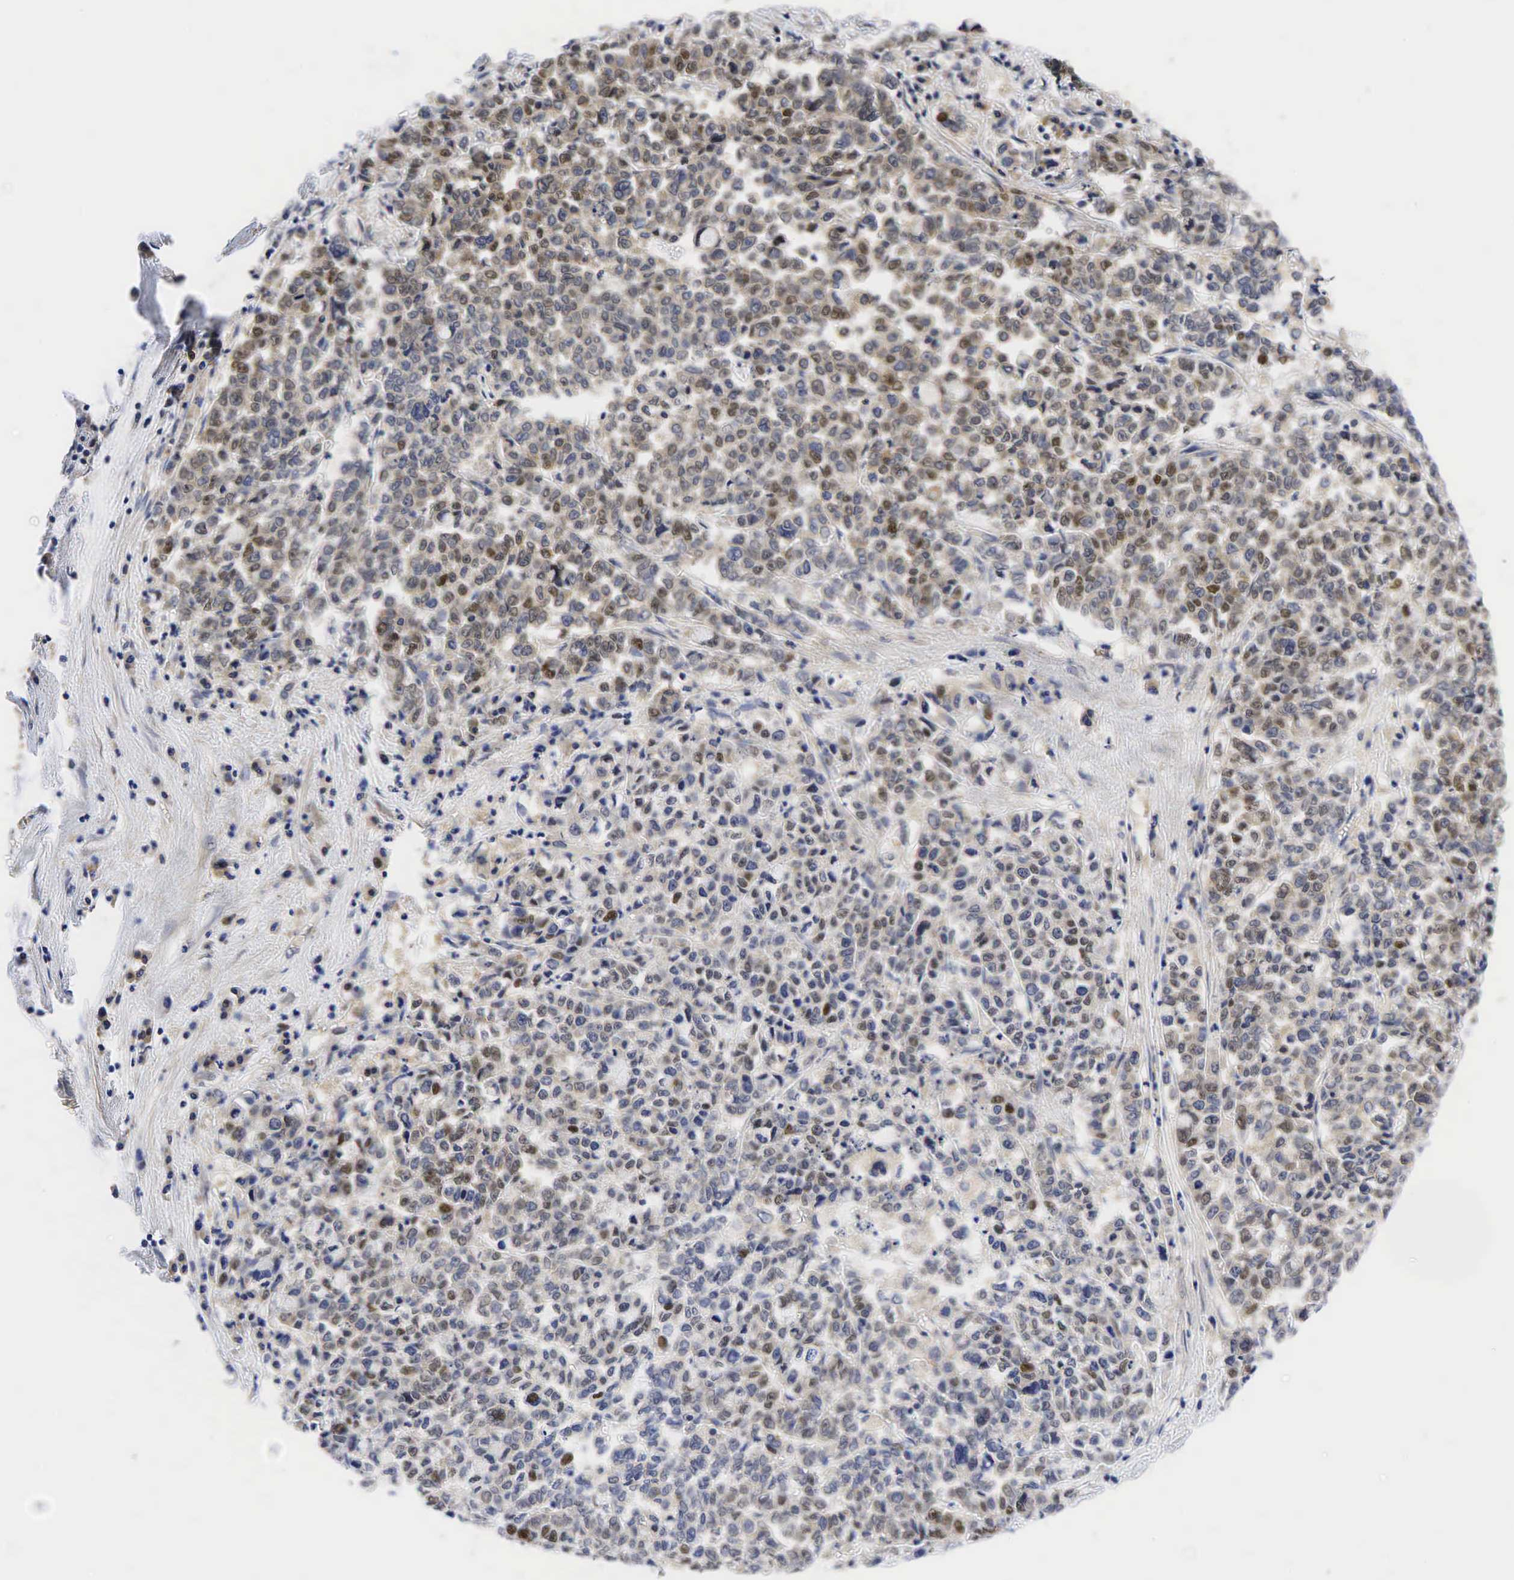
{"staining": {"intensity": "moderate", "quantity": "<25%", "location": "nuclear"}, "tissue": "liver cancer", "cell_type": "Tumor cells", "image_type": "cancer", "snomed": [{"axis": "morphology", "description": "Carcinoma, metastatic, NOS"}, {"axis": "topography", "description": "Liver"}], "caption": "Brown immunohistochemical staining in liver cancer (metastatic carcinoma) reveals moderate nuclear expression in about <25% of tumor cells. (DAB IHC, brown staining for protein, blue staining for nuclei).", "gene": "CCND1", "patient": {"sex": "female", "age": 58}}